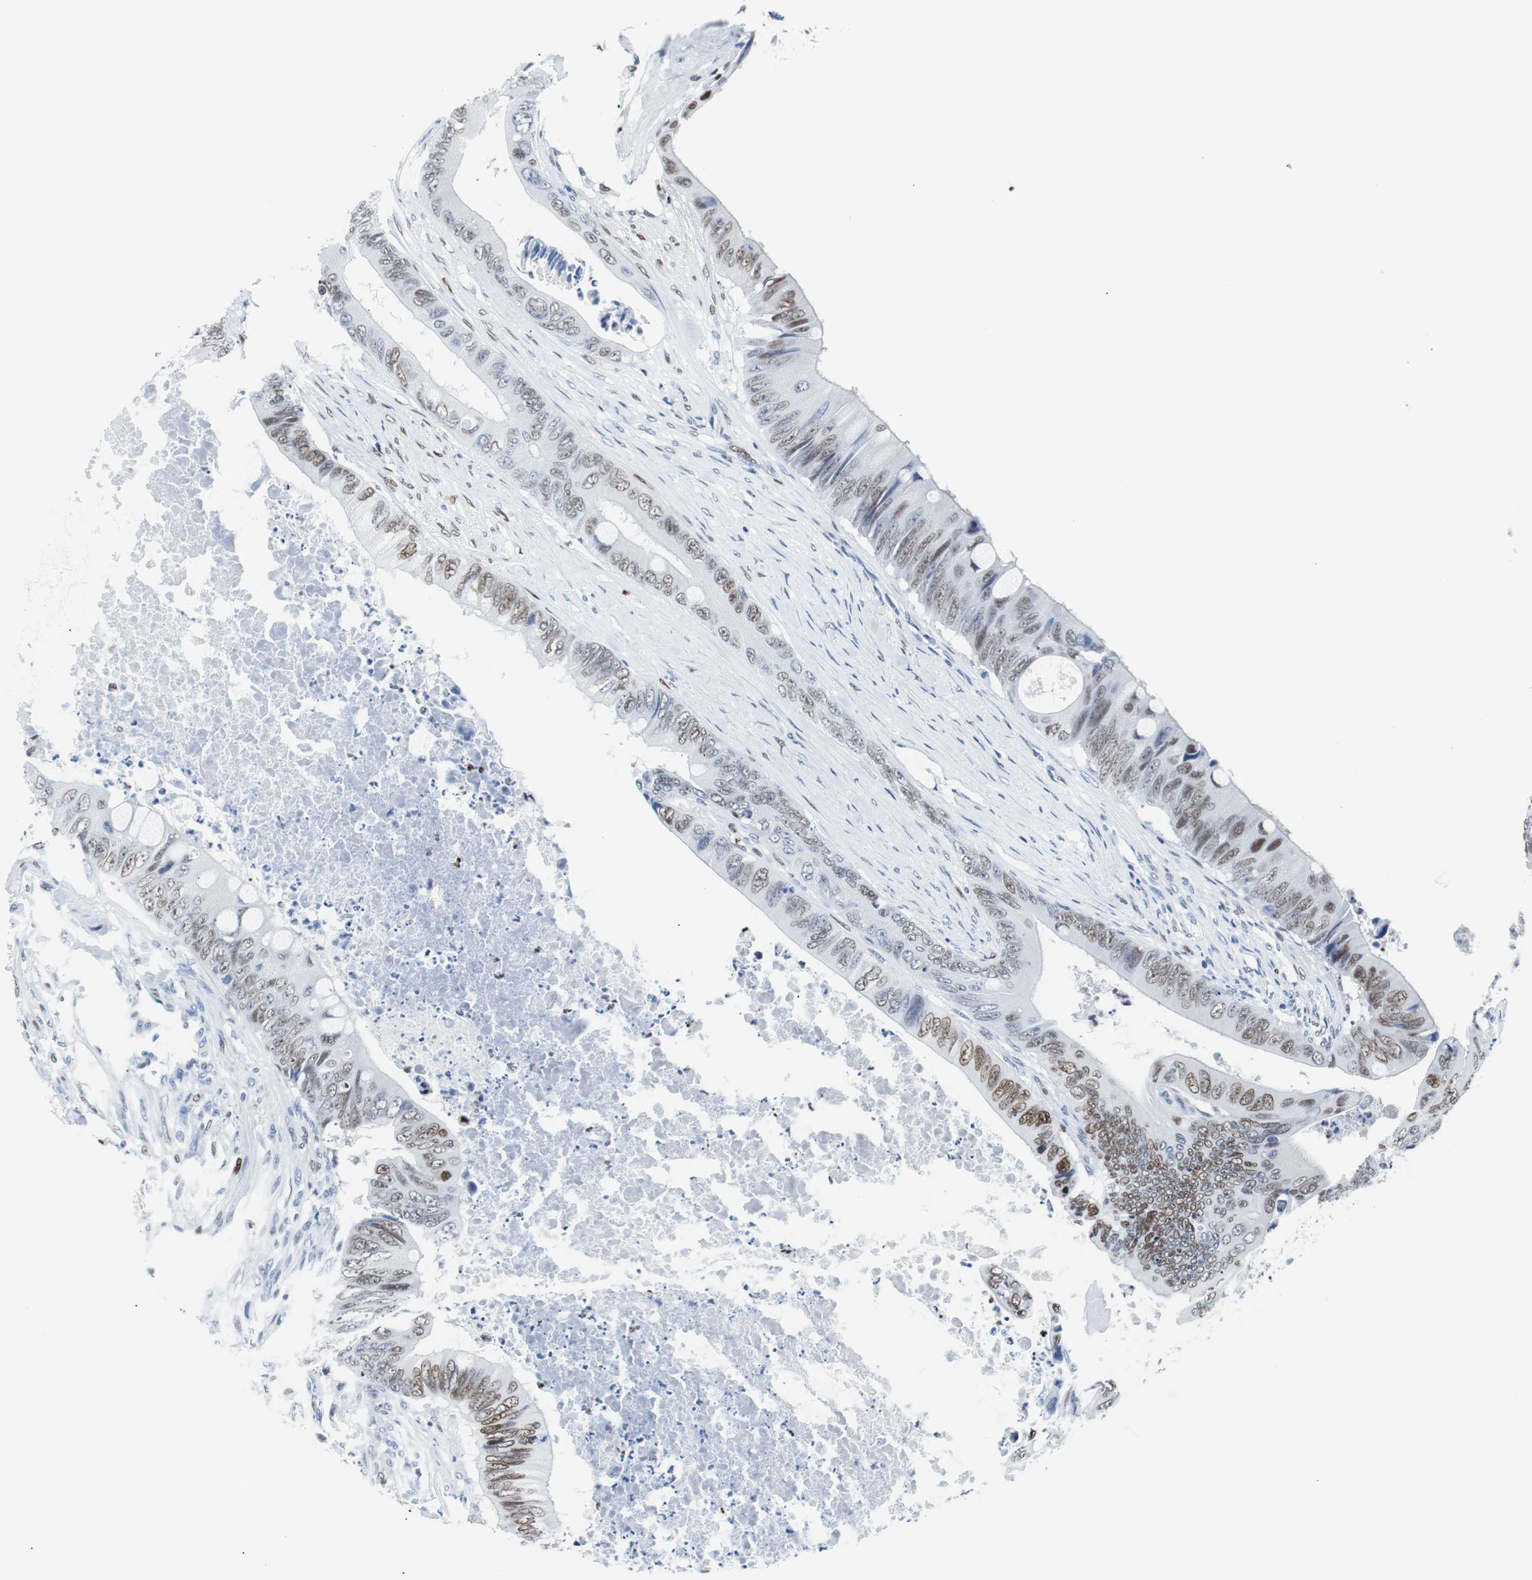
{"staining": {"intensity": "weak", "quantity": "25%-75%", "location": "nuclear"}, "tissue": "colorectal cancer", "cell_type": "Tumor cells", "image_type": "cancer", "snomed": [{"axis": "morphology", "description": "Adenocarcinoma, NOS"}, {"axis": "topography", "description": "Rectum"}], "caption": "An IHC histopathology image of tumor tissue is shown. Protein staining in brown labels weak nuclear positivity in colorectal cancer (adenocarcinoma) within tumor cells. (IHC, brightfield microscopy, high magnification).", "gene": "JUN", "patient": {"sex": "female", "age": 77}}